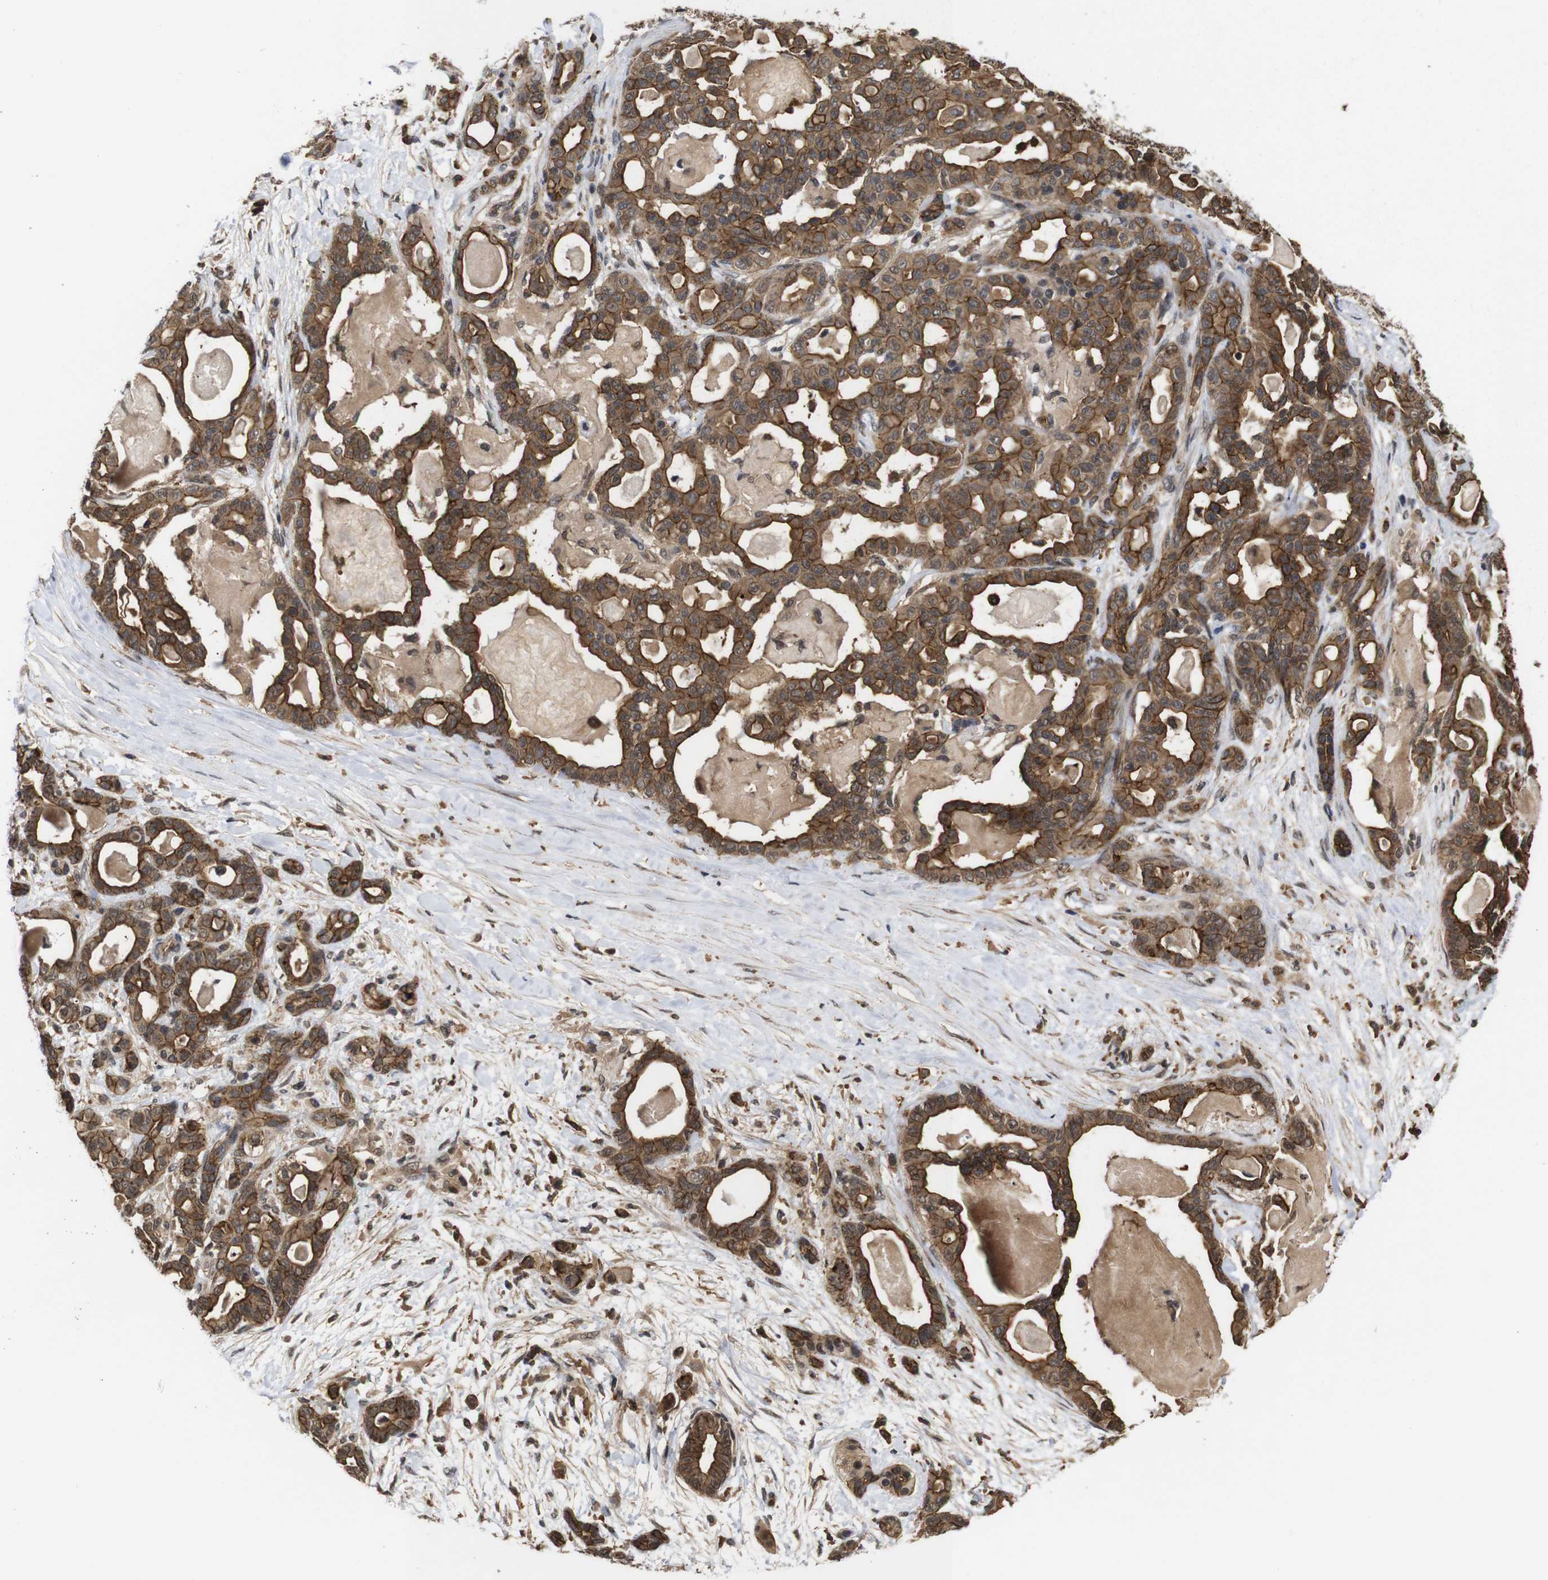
{"staining": {"intensity": "strong", "quantity": ">75%", "location": "cytoplasmic/membranous"}, "tissue": "pancreatic cancer", "cell_type": "Tumor cells", "image_type": "cancer", "snomed": [{"axis": "morphology", "description": "Adenocarcinoma, NOS"}, {"axis": "topography", "description": "Pancreas"}], "caption": "Adenocarcinoma (pancreatic) stained with a protein marker reveals strong staining in tumor cells.", "gene": "NANOS1", "patient": {"sex": "male", "age": 63}}